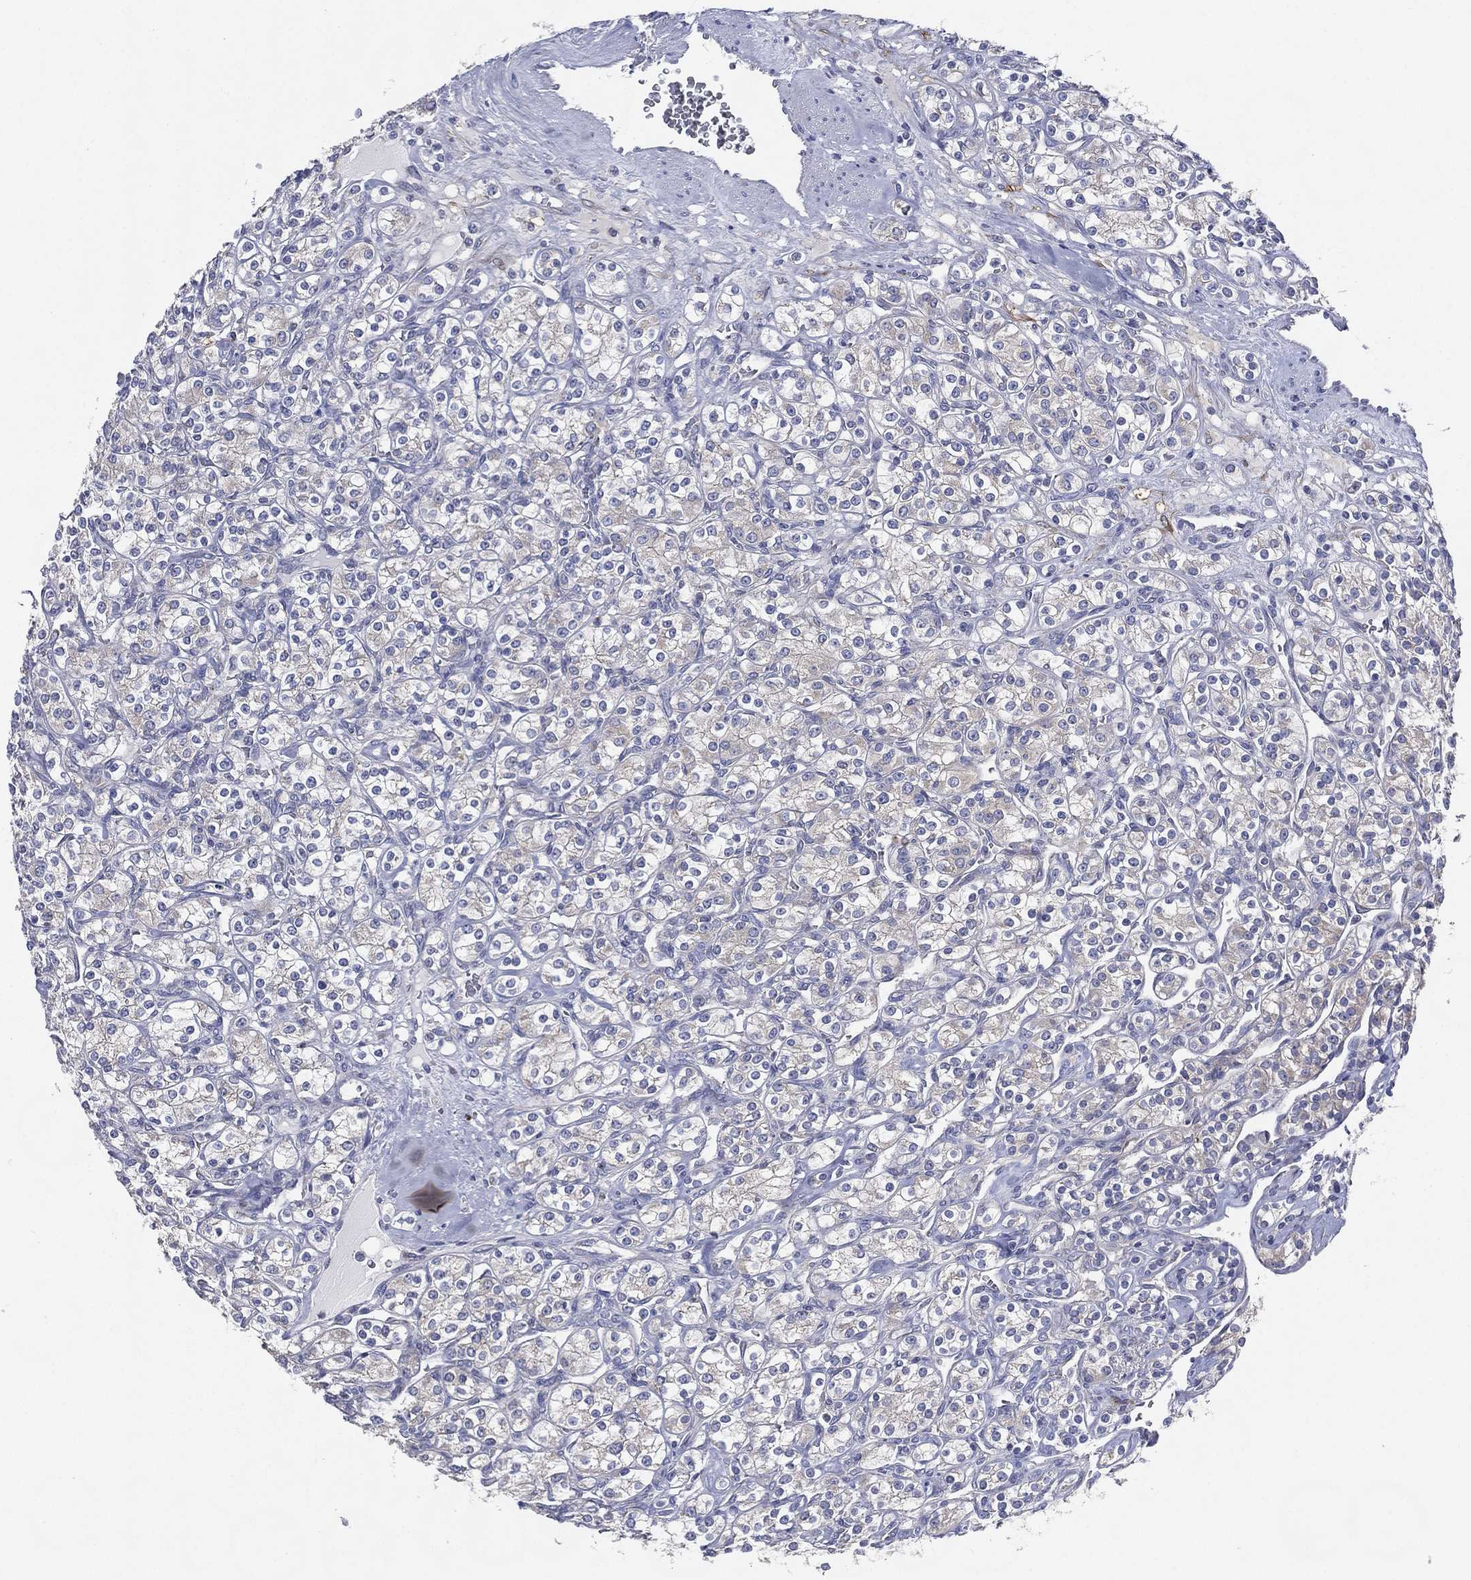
{"staining": {"intensity": "negative", "quantity": "none", "location": "none"}, "tissue": "renal cancer", "cell_type": "Tumor cells", "image_type": "cancer", "snomed": [{"axis": "morphology", "description": "Adenocarcinoma, NOS"}, {"axis": "topography", "description": "Kidney"}], "caption": "Human adenocarcinoma (renal) stained for a protein using immunohistochemistry displays no expression in tumor cells.", "gene": "ATP8A2", "patient": {"sex": "male", "age": 77}}